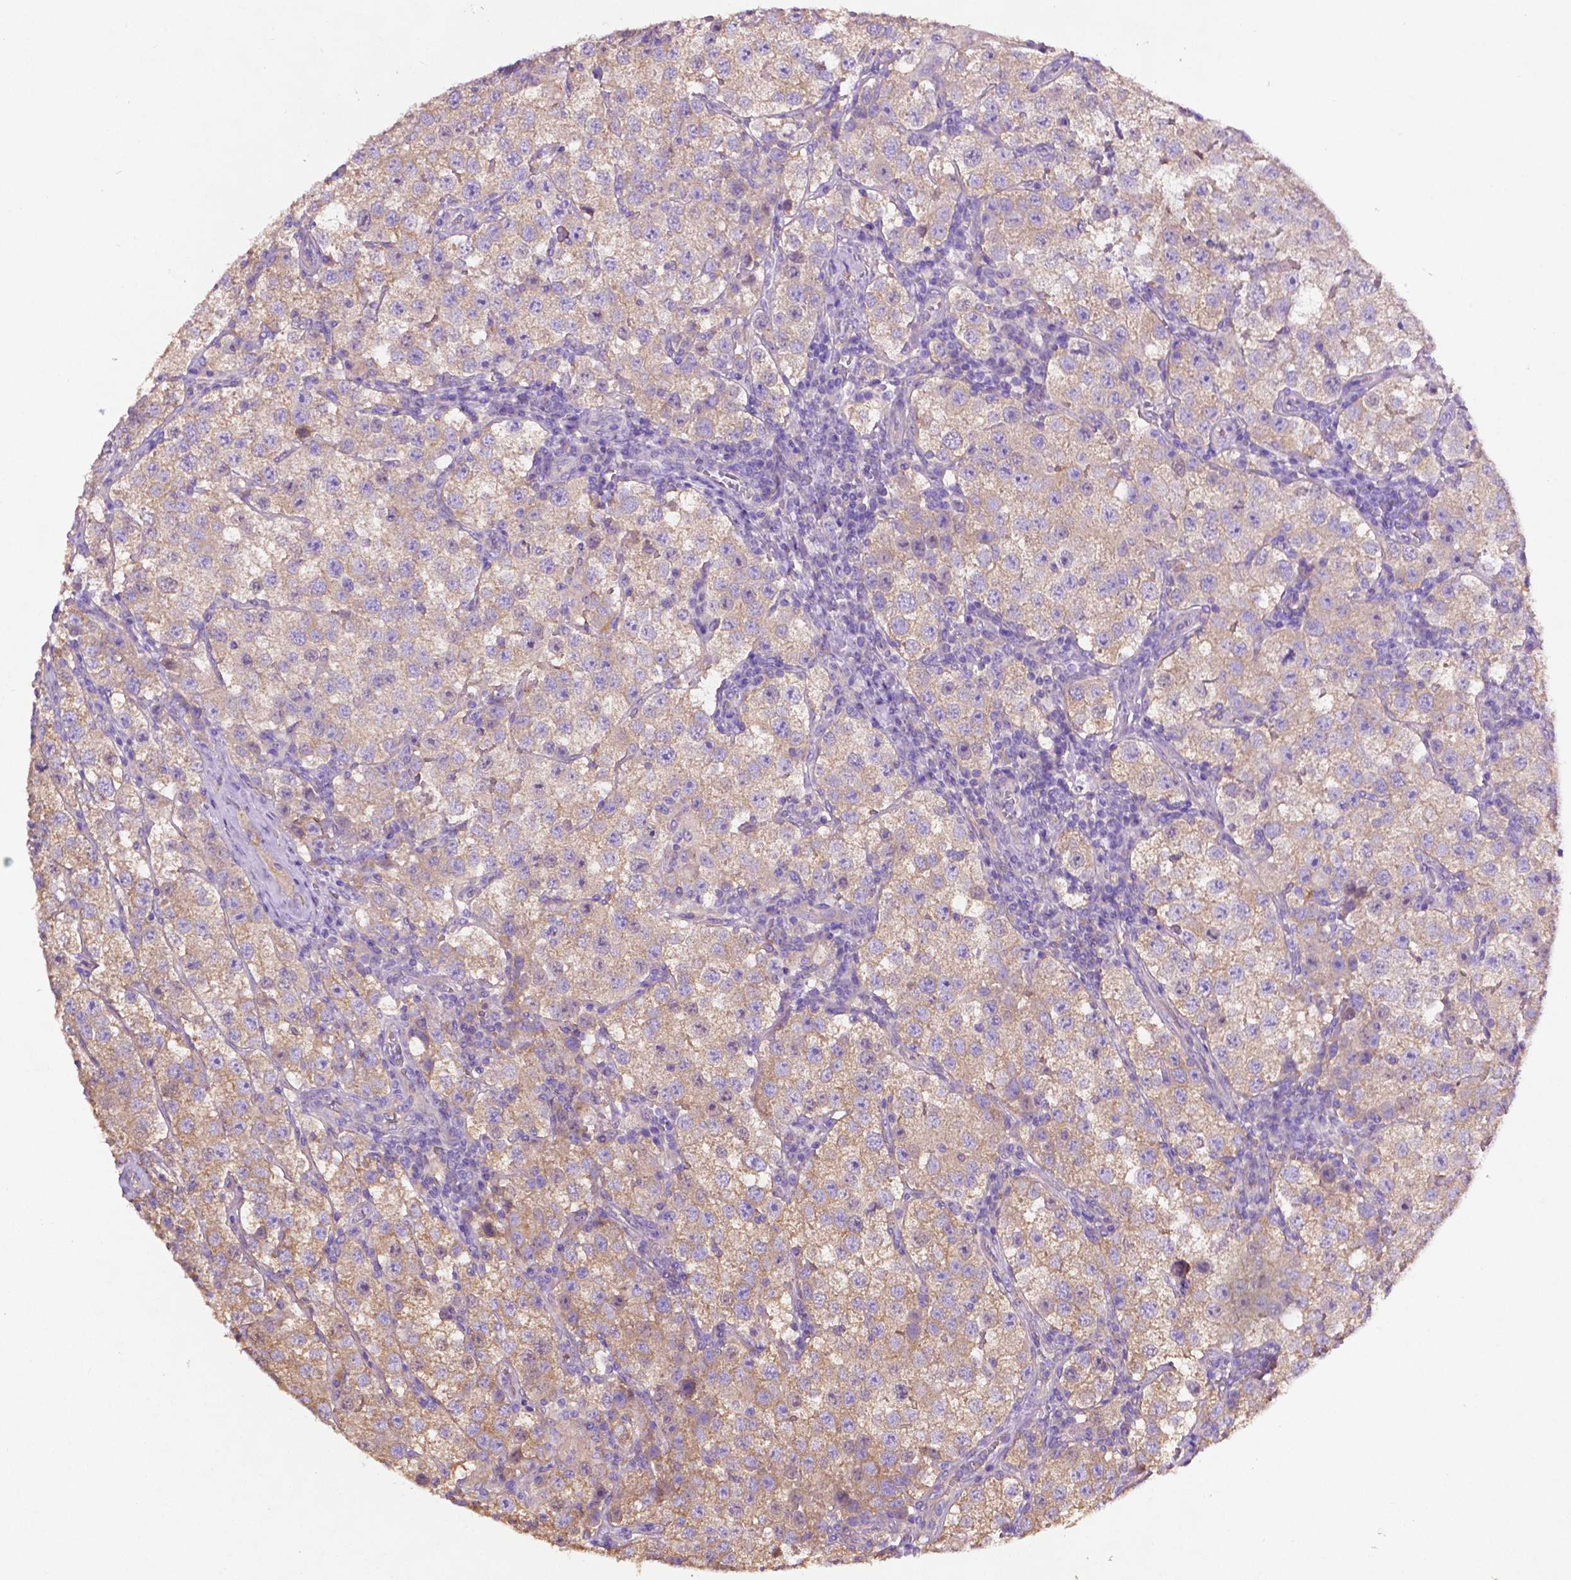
{"staining": {"intensity": "weak", "quantity": ">75%", "location": "cytoplasmic/membranous"}, "tissue": "testis cancer", "cell_type": "Tumor cells", "image_type": "cancer", "snomed": [{"axis": "morphology", "description": "Seminoma, NOS"}, {"axis": "topography", "description": "Testis"}], "caption": "This photomicrograph reveals immunohistochemistry (IHC) staining of human seminoma (testis), with low weak cytoplasmic/membranous positivity in approximately >75% of tumor cells.", "gene": "GDPD5", "patient": {"sex": "male", "age": 37}}